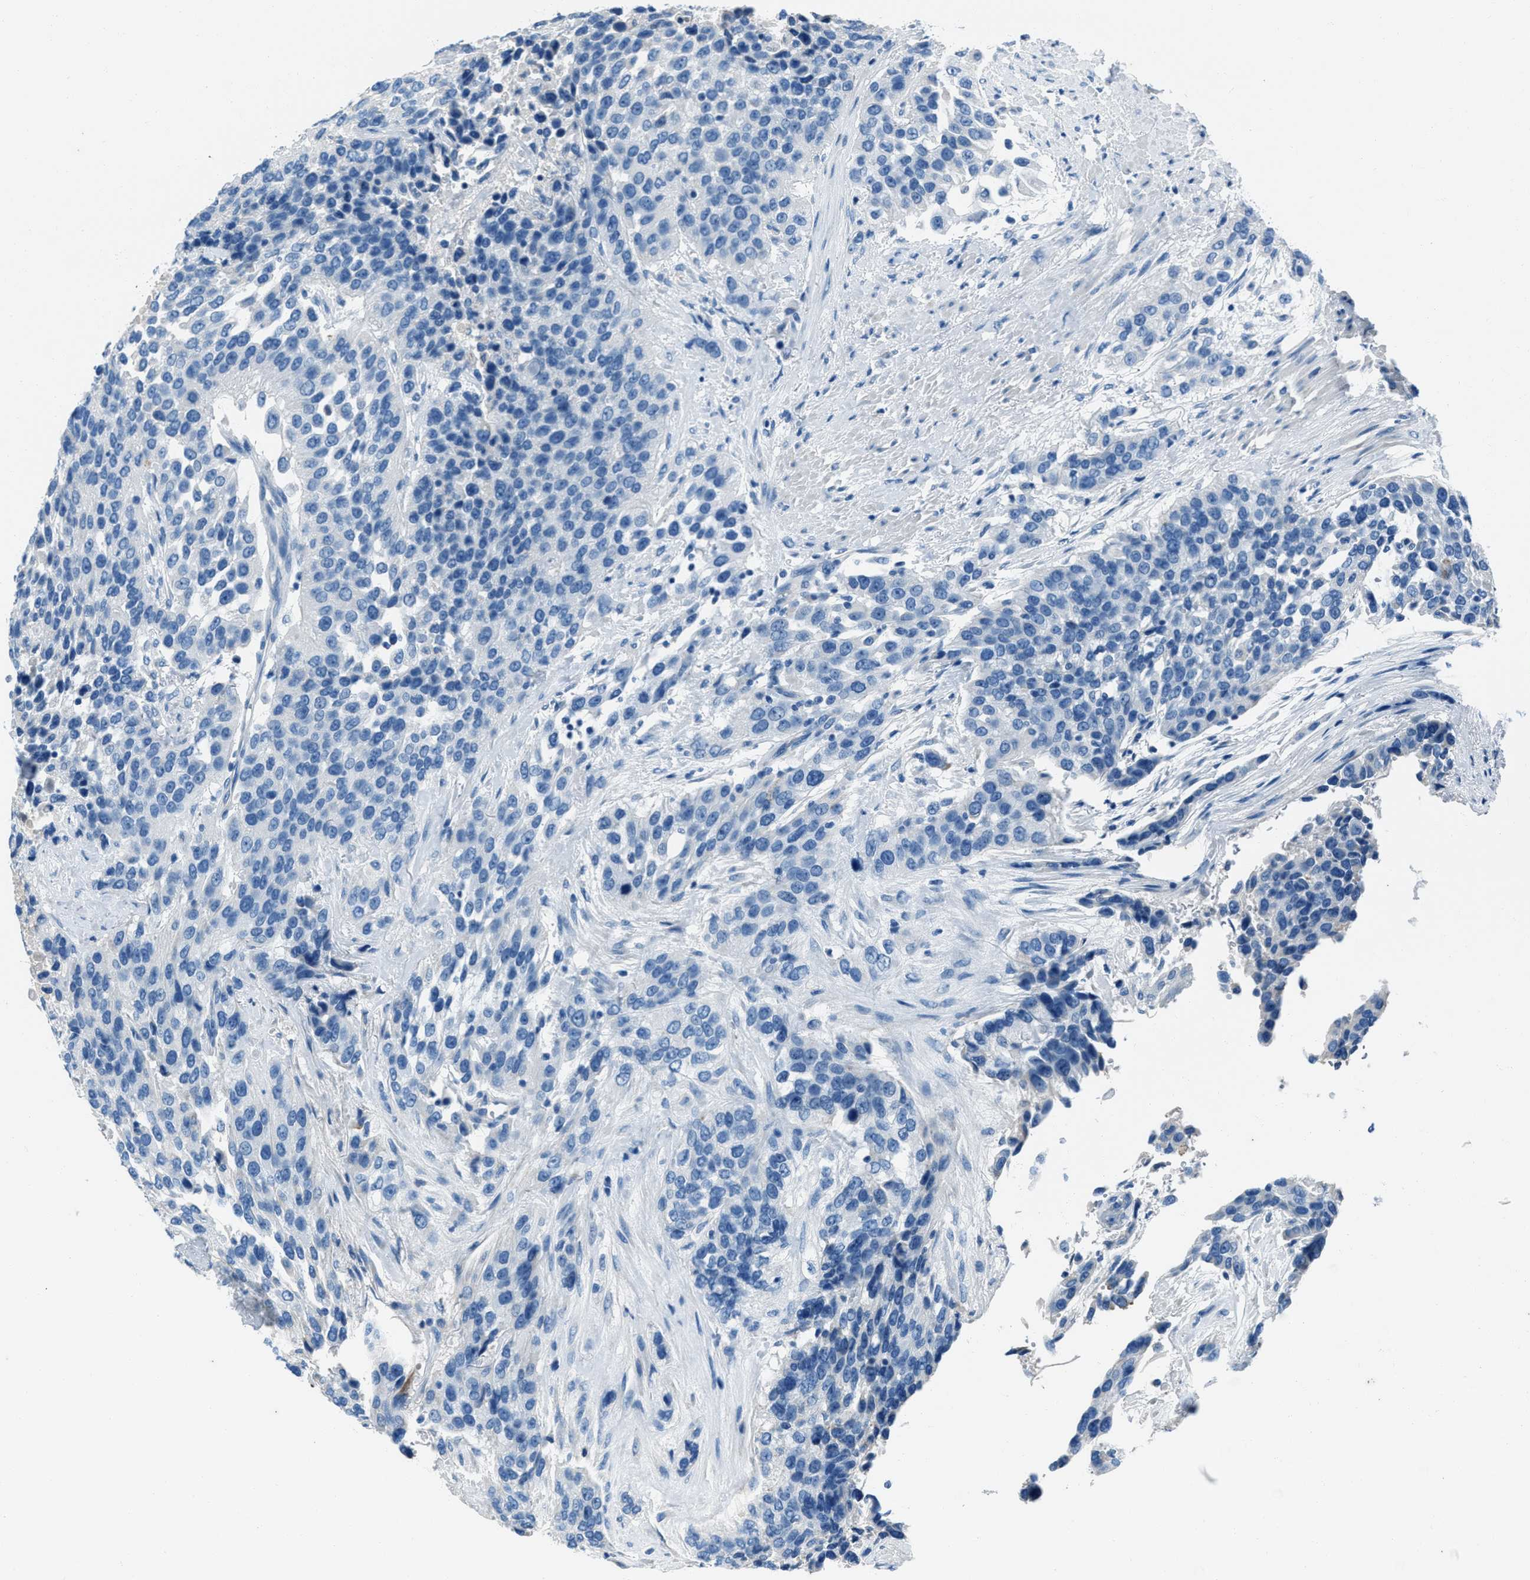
{"staining": {"intensity": "negative", "quantity": "none", "location": "none"}, "tissue": "urothelial cancer", "cell_type": "Tumor cells", "image_type": "cancer", "snomed": [{"axis": "morphology", "description": "Urothelial carcinoma, High grade"}, {"axis": "topography", "description": "Urinary bladder"}], "caption": "Immunohistochemical staining of human urothelial cancer shows no significant expression in tumor cells.", "gene": "AMACR", "patient": {"sex": "female", "age": 80}}